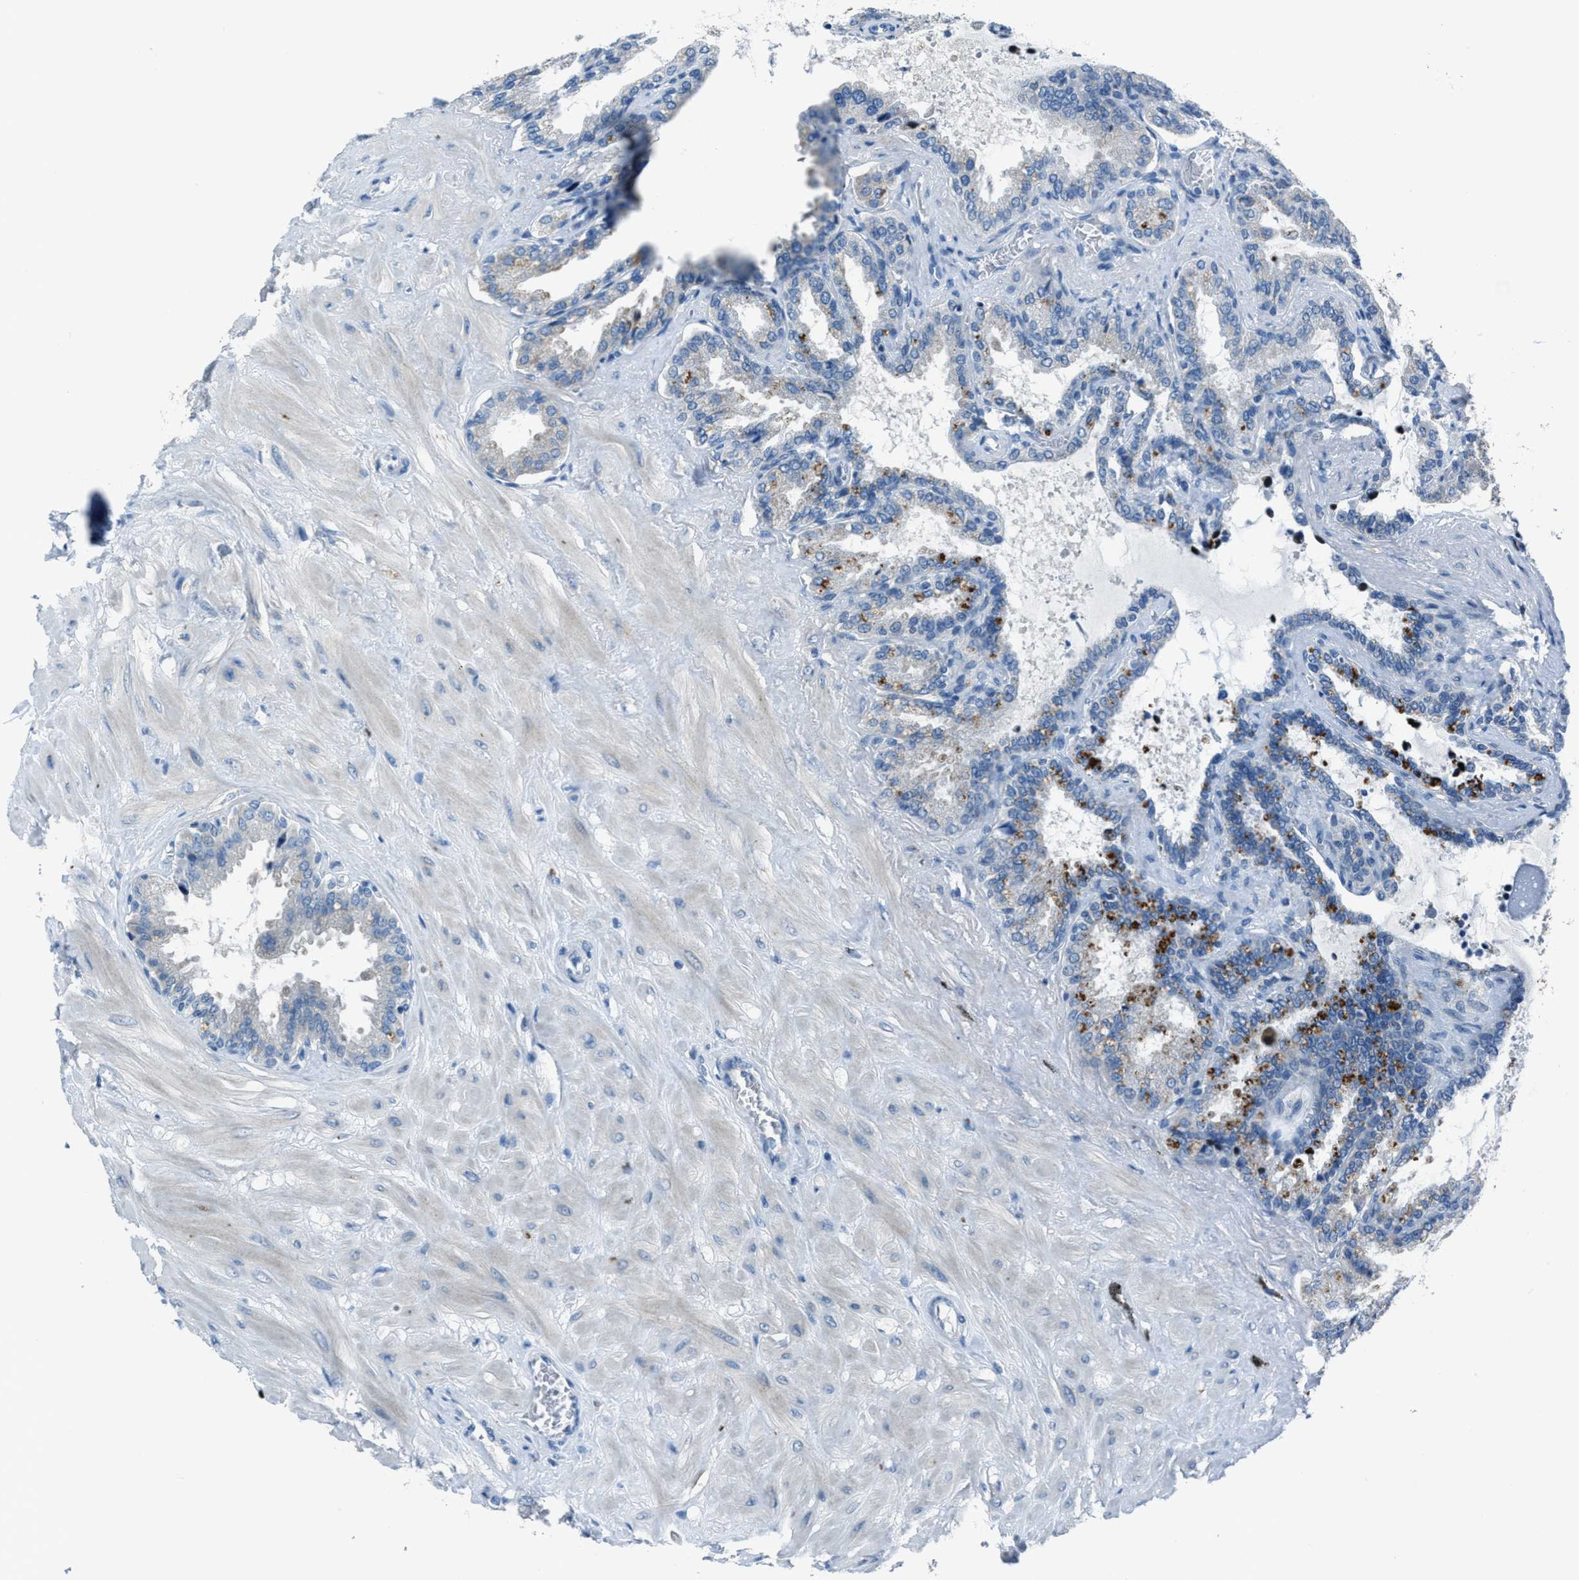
{"staining": {"intensity": "moderate", "quantity": "<25%", "location": "cytoplasmic/membranous"}, "tissue": "seminal vesicle", "cell_type": "Glandular cells", "image_type": "normal", "snomed": [{"axis": "morphology", "description": "Normal tissue, NOS"}, {"axis": "topography", "description": "Seminal veicle"}], "caption": "Immunohistochemical staining of normal seminal vesicle shows low levels of moderate cytoplasmic/membranous expression in about <25% of glandular cells. (IHC, brightfield microscopy, high magnification).", "gene": "ADAM2", "patient": {"sex": "male", "age": 46}}